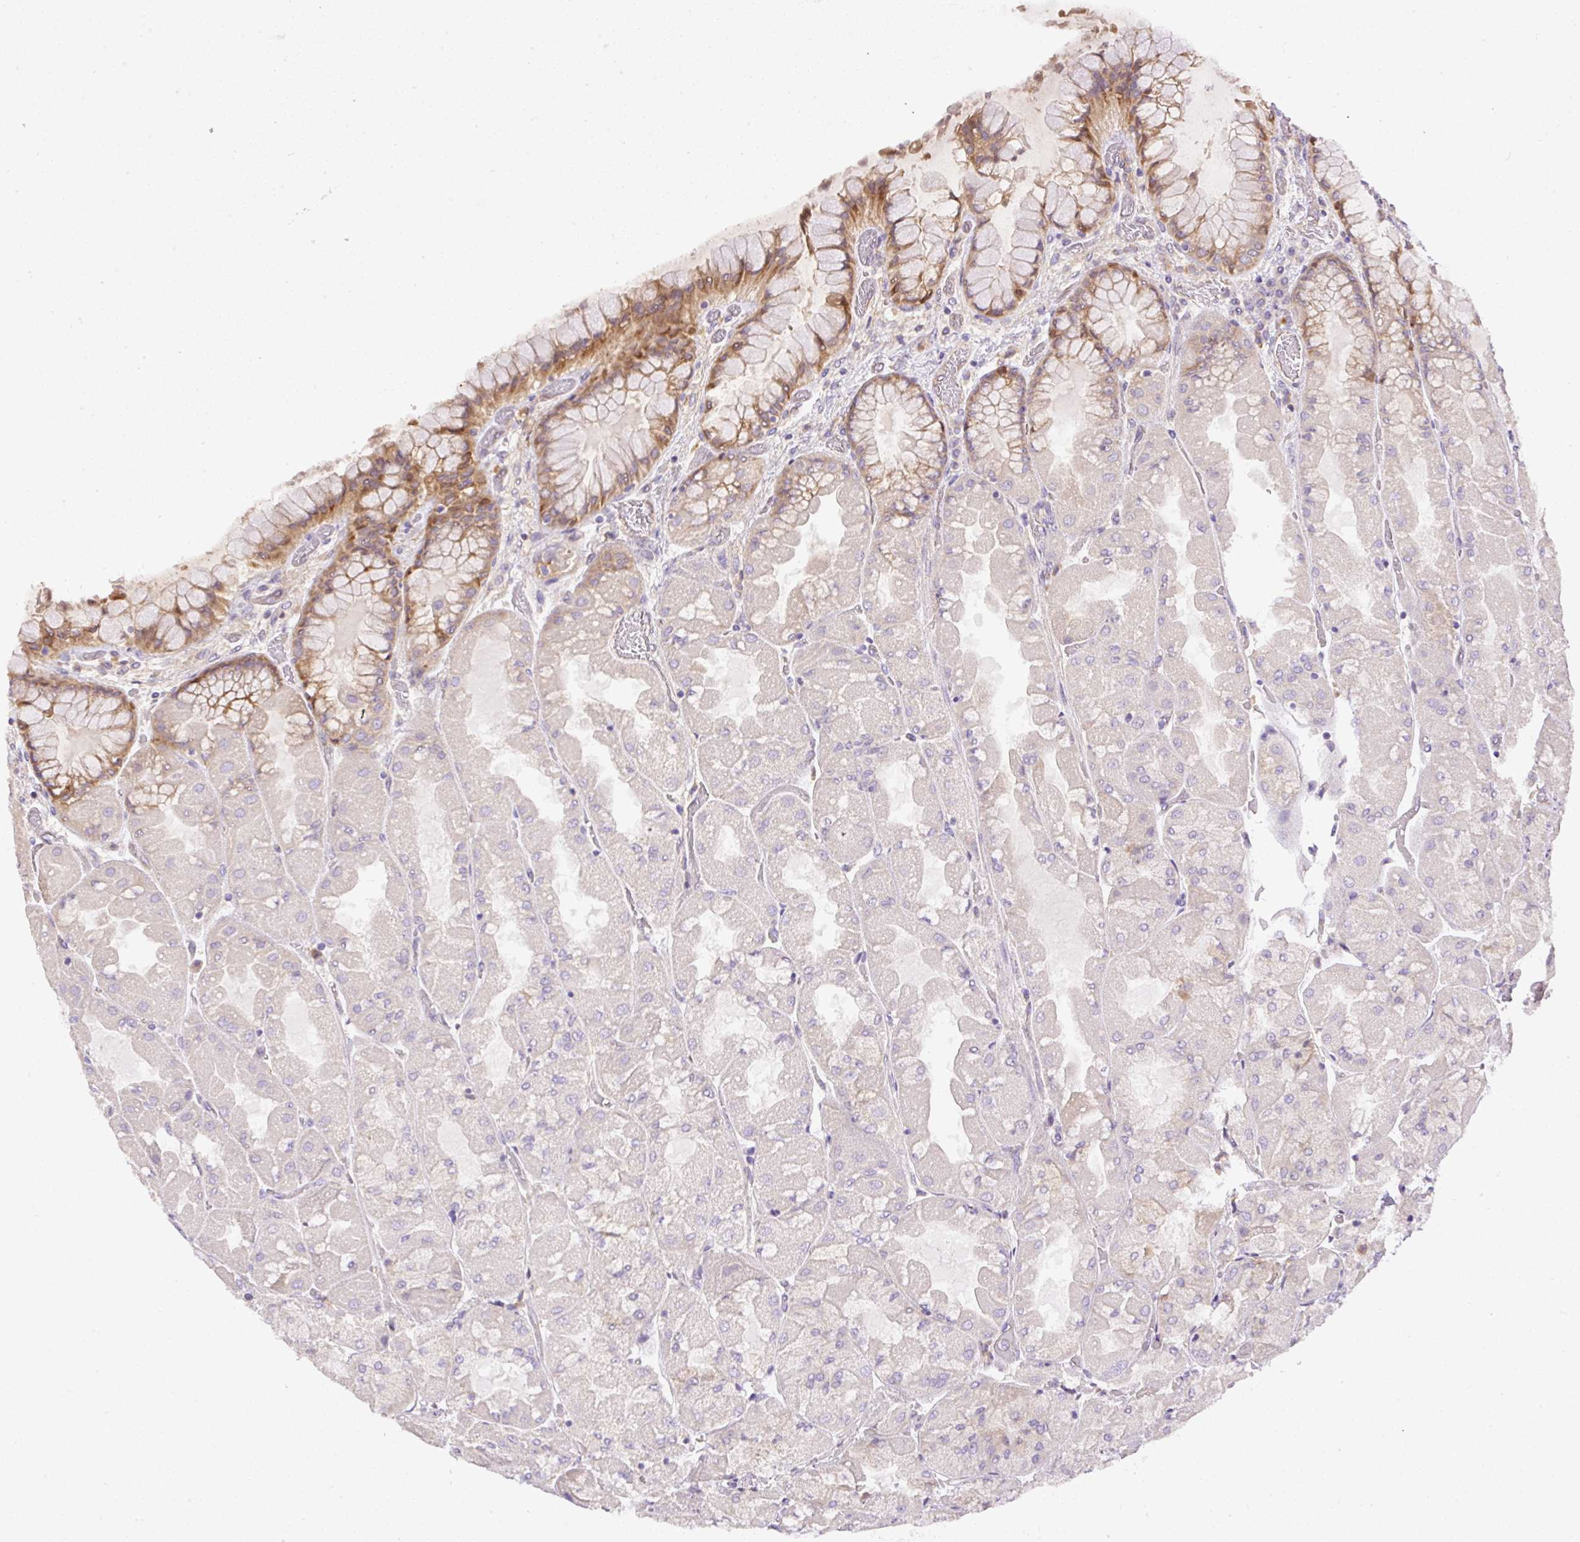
{"staining": {"intensity": "moderate", "quantity": "25%-75%", "location": "cytoplasmic/membranous"}, "tissue": "stomach", "cell_type": "Glandular cells", "image_type": "normal", "snomed": [{"axis": "morphology", "description": "Normal tissue, NOS"}, {"axis": "topography", "description": "Stomach"}], "caption": "A histopathology image showing moderate cytoplasmic/membranous positivity in approximately 25%-75% of glandular cells in unremarkable stomach, as visualized by brown immunohistochemical staining.", "gene": "DAPK1", "patient": {"sex": "female", "age": 61}}